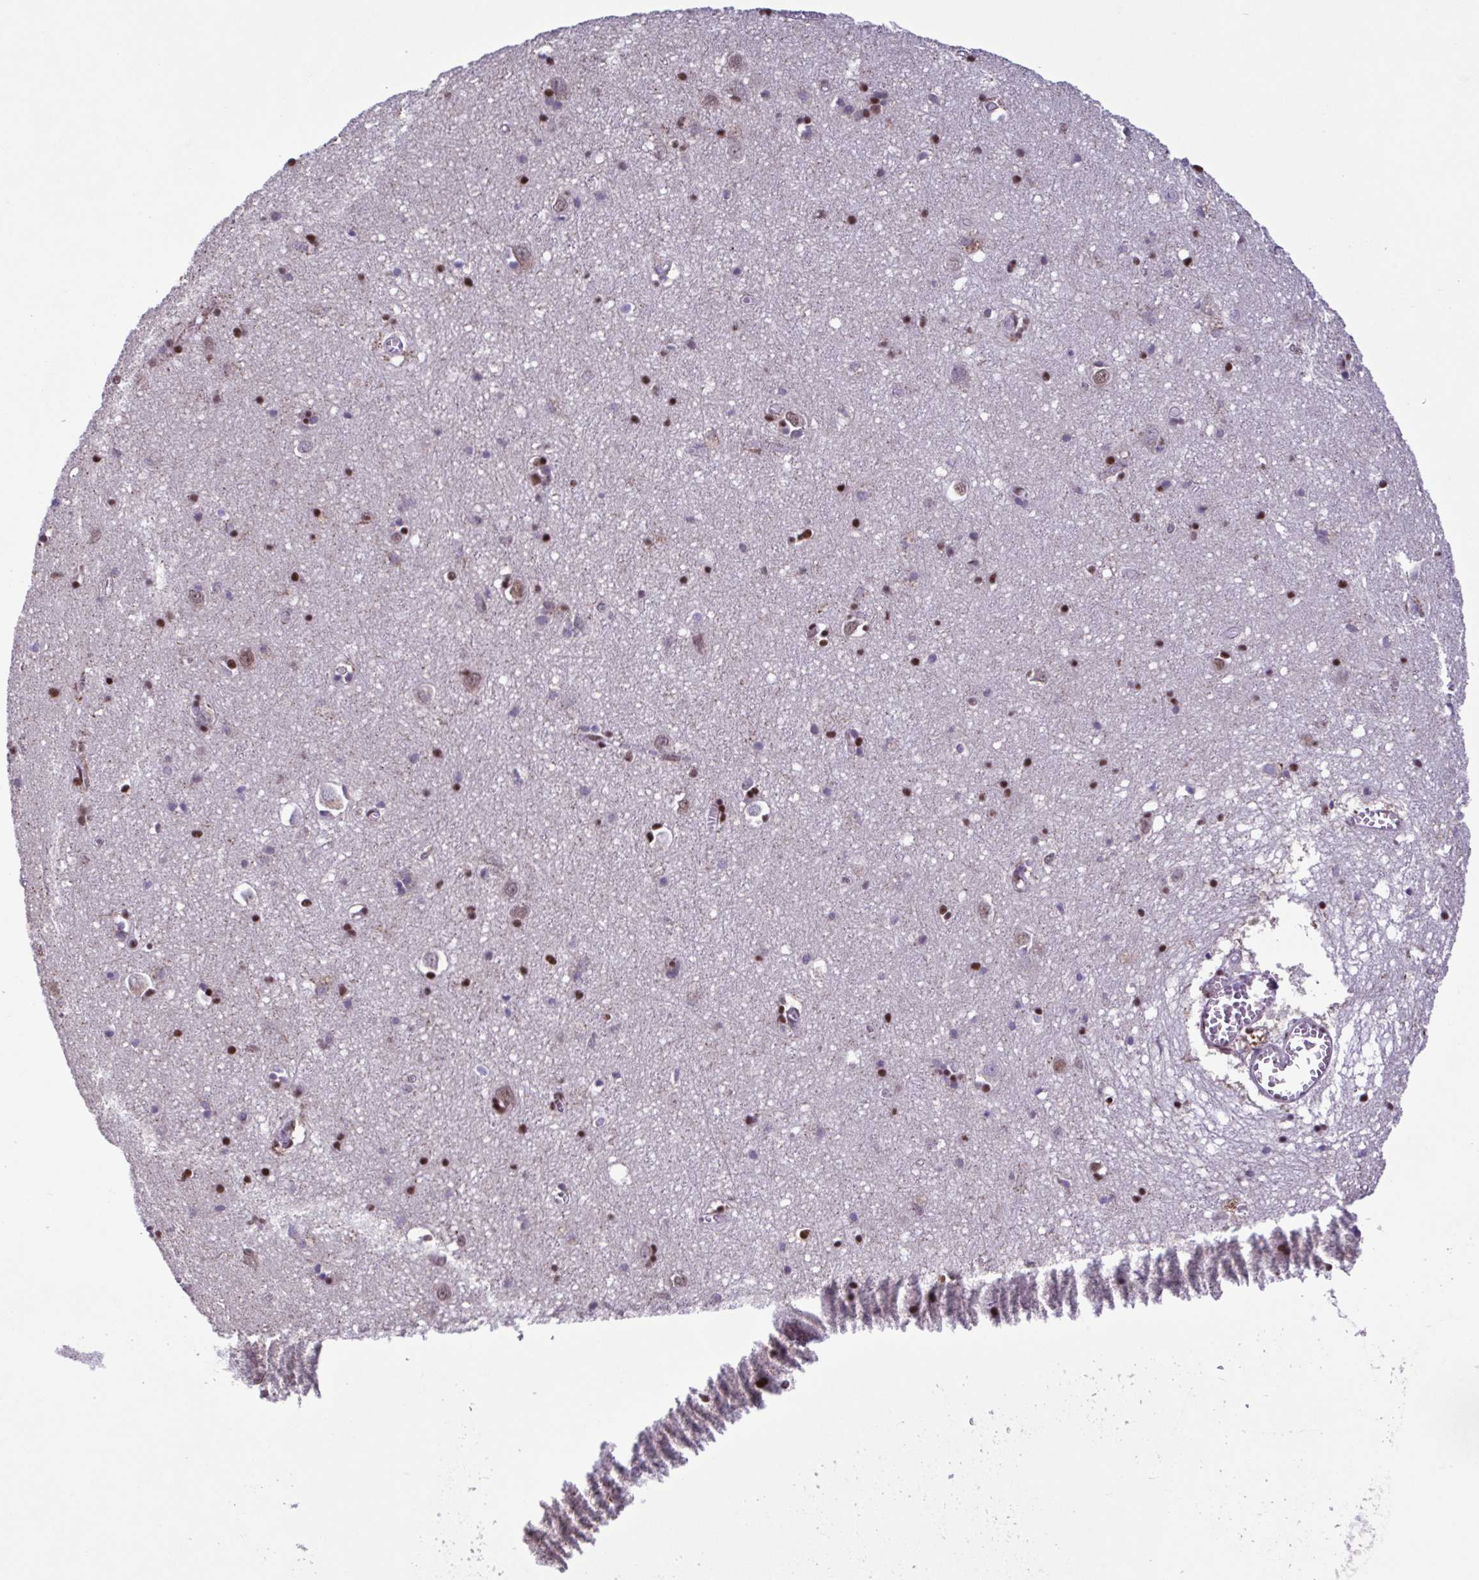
{"staining": {"intensity": "moderate", "quantity": "25%-75%", "location": "nuclear"}, "tissue": "cerebral cortex", "cell_type": "Endothelial cells", "image_type": "normal", "snomed": [{"axis": "morphology", "description": "Normal tissue, NOS"}, {"axis": "topography", "description": "Cerebral cortex"}], "caption": "This micrograph reveals immunohistochemistry (IHC) staining of normal human cerebral cortex, with medium moderate nuclear staining in about 25%-75% of endothelial cells.", "gene": "TIMM21", "patient": {"sex": "male", "age": 70}}